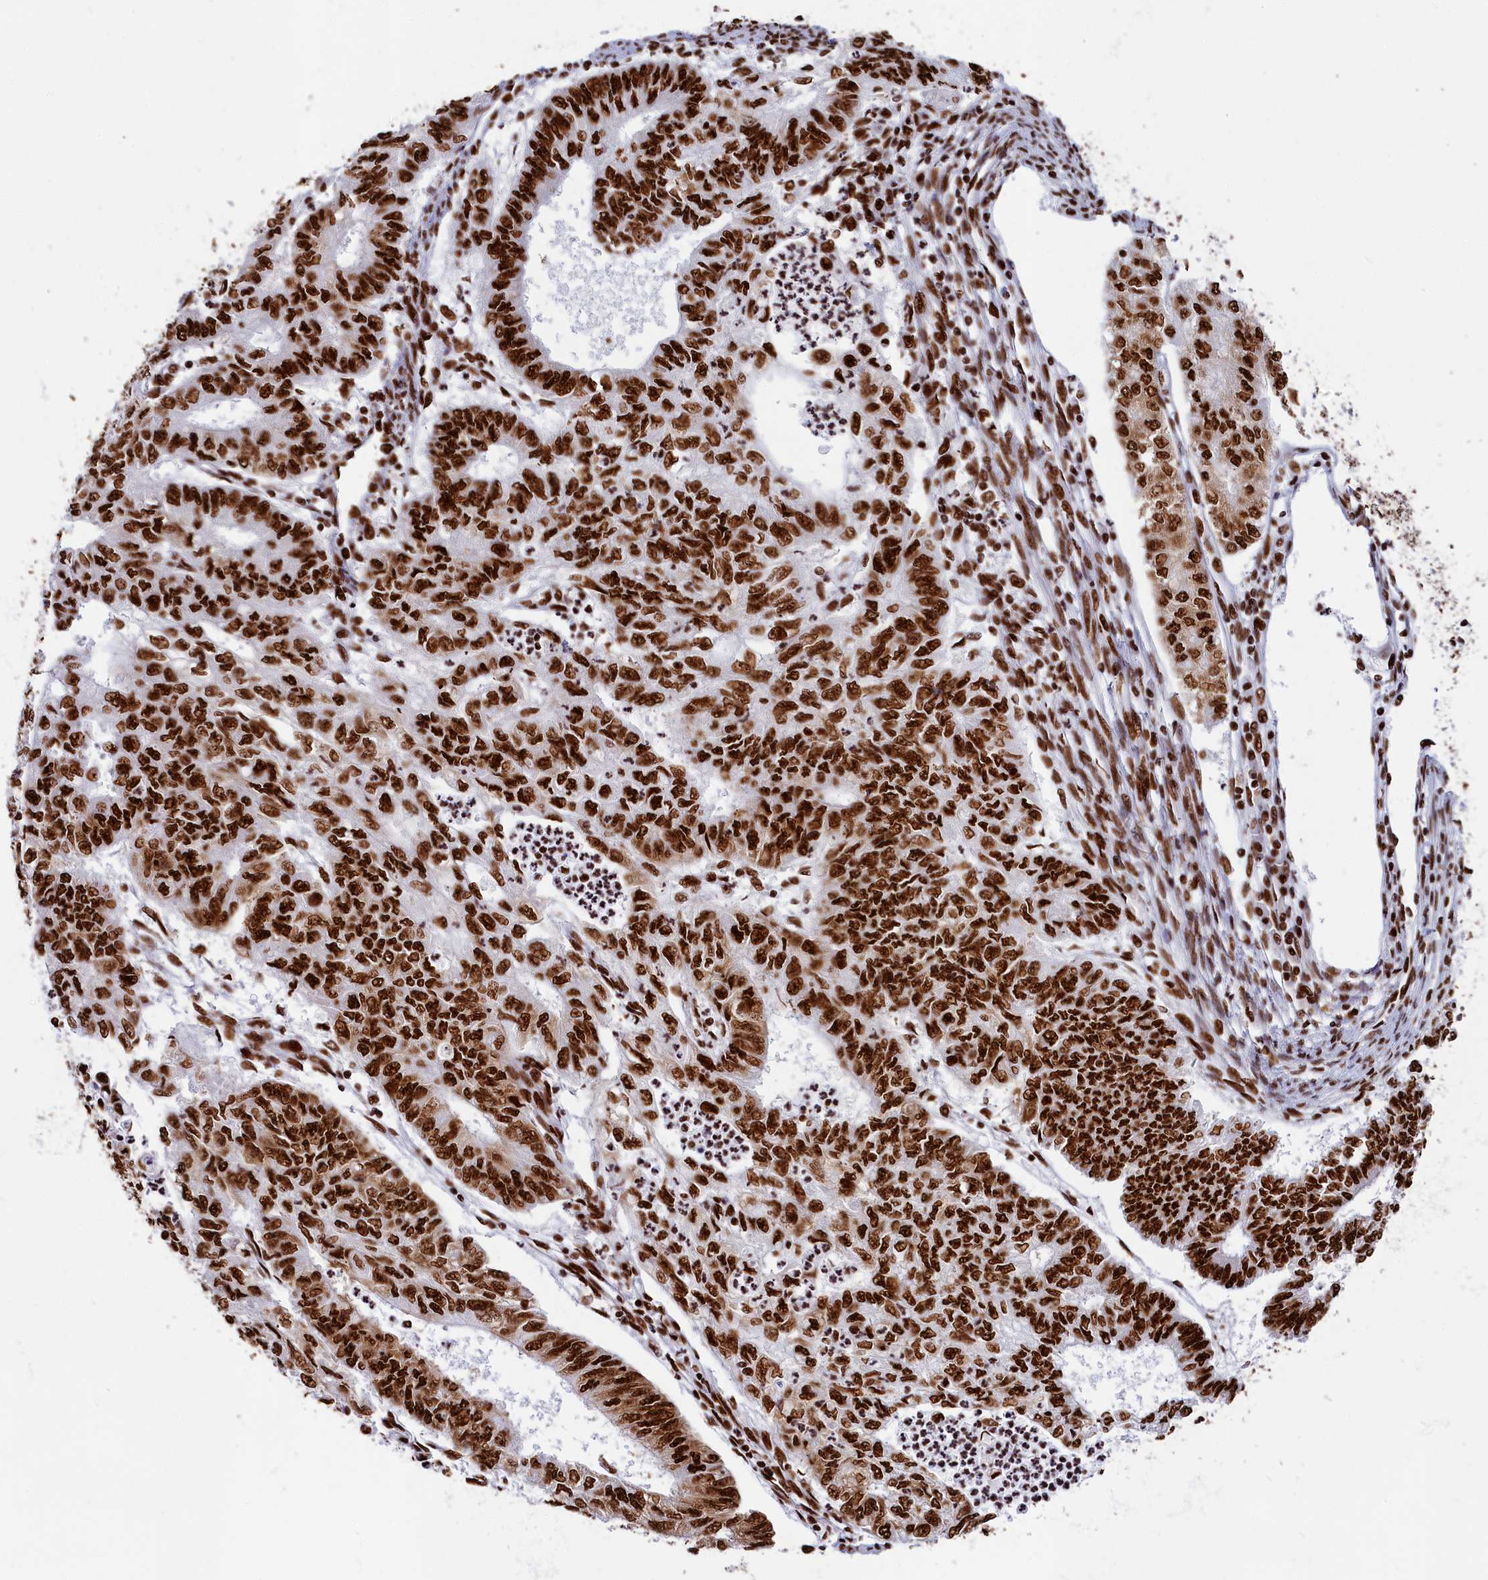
{"staining": {"intensity": "strong", "quantity": ">75%", "location": "nuclear"}, "tissue": "endometrial cancer", "cell_type": "Tumor cells", "image_type": "cancer", "snomed": [{"axis": "morphology", "description": "Adenocarcinoma, NOS"}, {"axis": "topography", "description": "Endometrium"}], "caption": "Adenocarcinoma (endometrial) stained with a brown dye reveals strong nuclear positive positivity in approximately >75% of tumor cells.", "gene": "SNRNP70", "patient": {"sex": "female", "age": 68}}